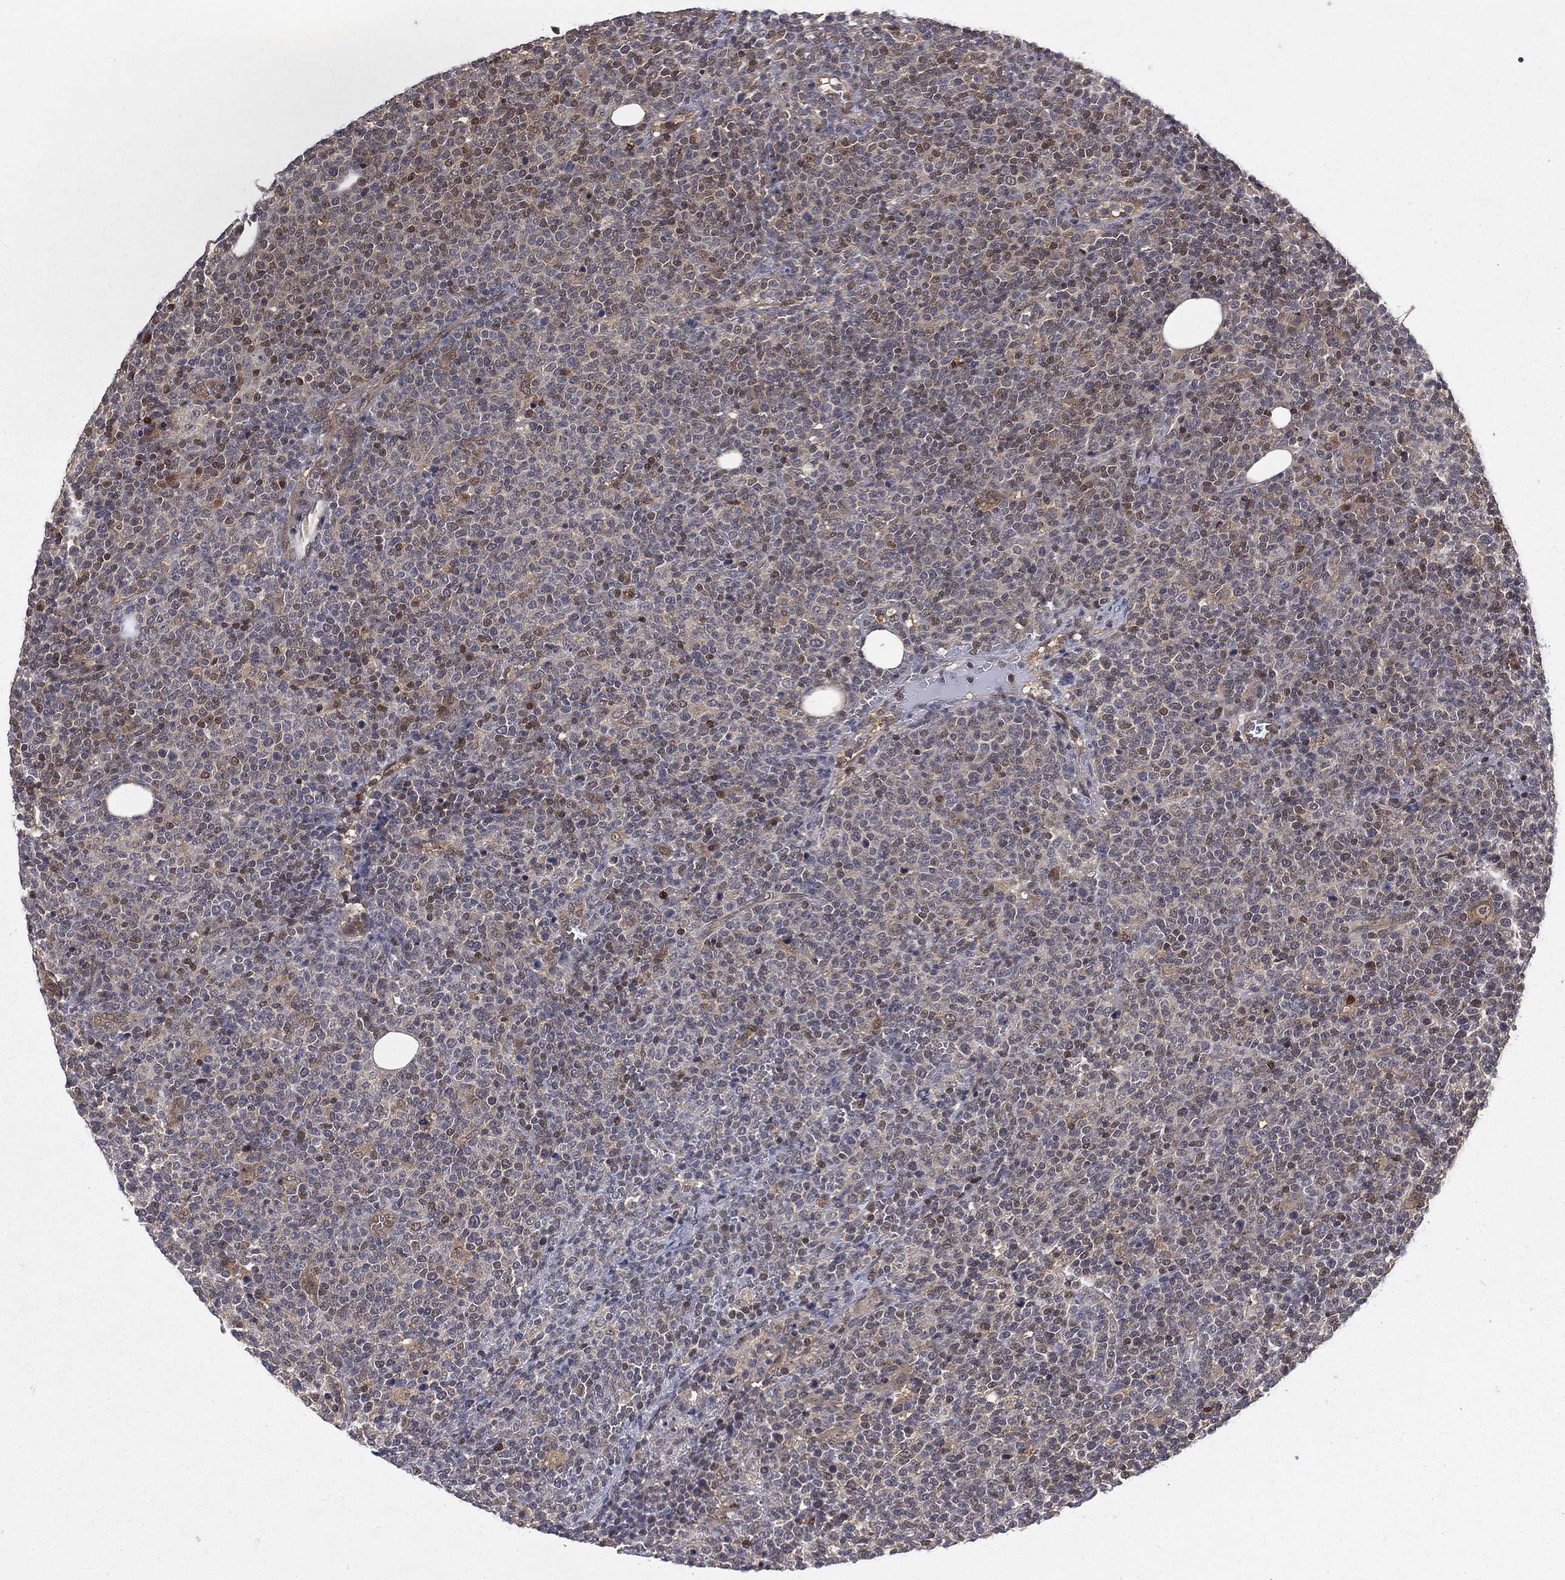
{"staining": {"intensity": "moderate", "quantity": "<25%", "location": "cytoplasmic/membranous,nuclear"}, "tissue": "lymphoma", "cell_type": "Tumor cells", "image_type": "cancer", "snomed": [{"axis": "morphology", "description": "Malignant lymphoma, non-Hodgkin's type, High grade"}, {"axis": "topography", "description": "Lymph node"}], "caption": "IHC staining of malignant lymphoma, non-Hodgkin's type (high-grade), which displays low levels of moderate cytoplasmic/membranous and nuclear positivity in about <25% of tumor cells indicating moderate cytoplasmic/membranous and nuclear protein positivity. The staining was performed using DAB (brown) for protein detection and nuclei were counterstained in hematoxylin (blue).", "gene": "GMPR2", "patient": {"sex": "male", "age": 61}}